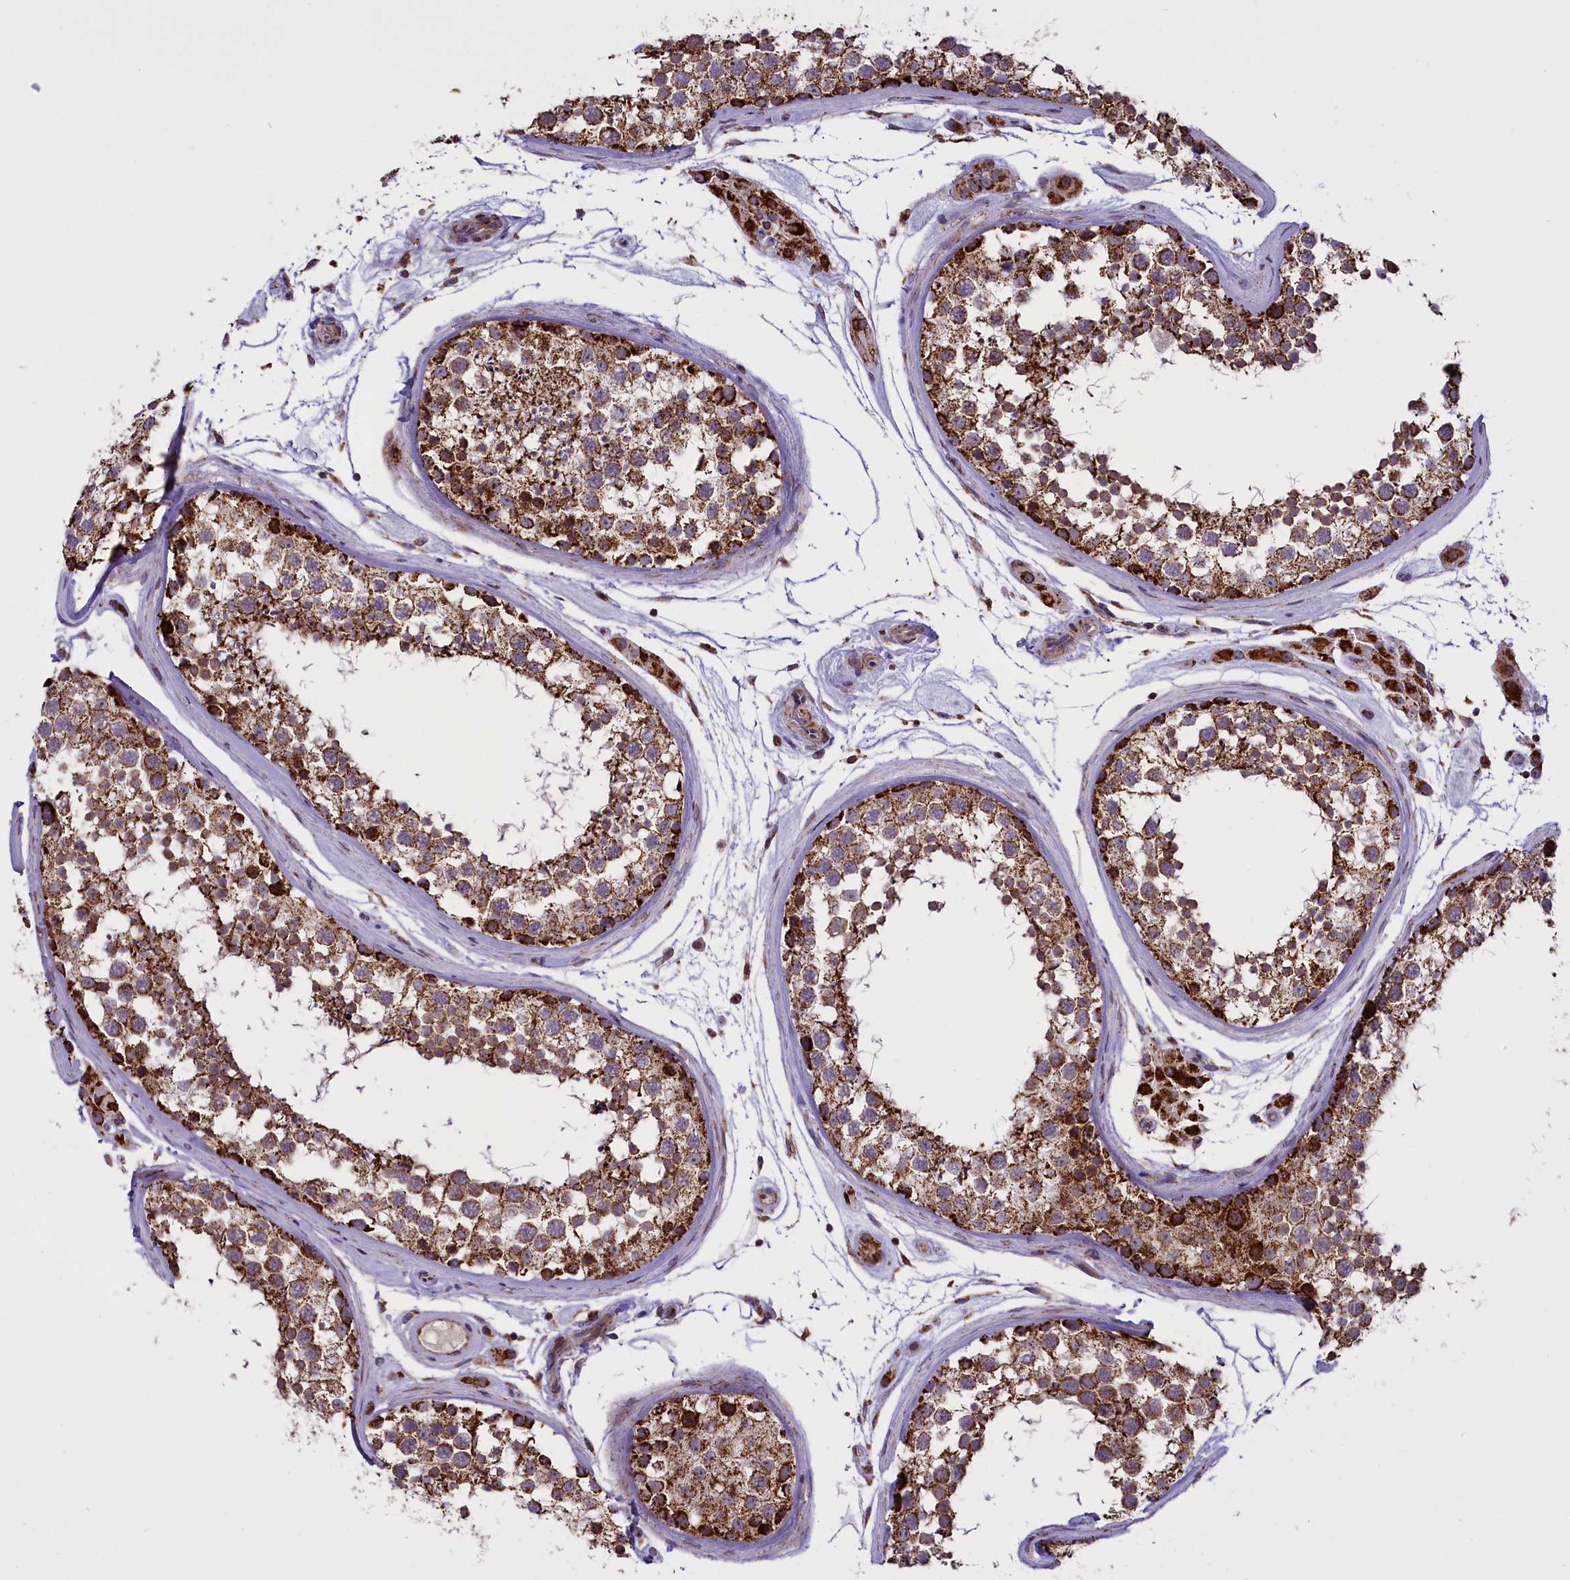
{"staining": {"intensity": "strong", "quantity": ">75%", "location": "cytoplasmic/membranous"}, "tissue": "testis", "cell_type": "Cells in seminiferous ducts", "image_type": "normal", "snomed": [{"axis": "morphology", "description": "Normal tissue, NOS"}, {"axis": "topography", "description": "Testis"}], "caption": "DAB immunohistochemical staining of benign testis demonstrates strong cytoplasmic/membranous protein positivity in about >75% of cells in seminiferous ducts.", "gene": "GLRX5", "patient": {"sex": "male", "age": 46}}